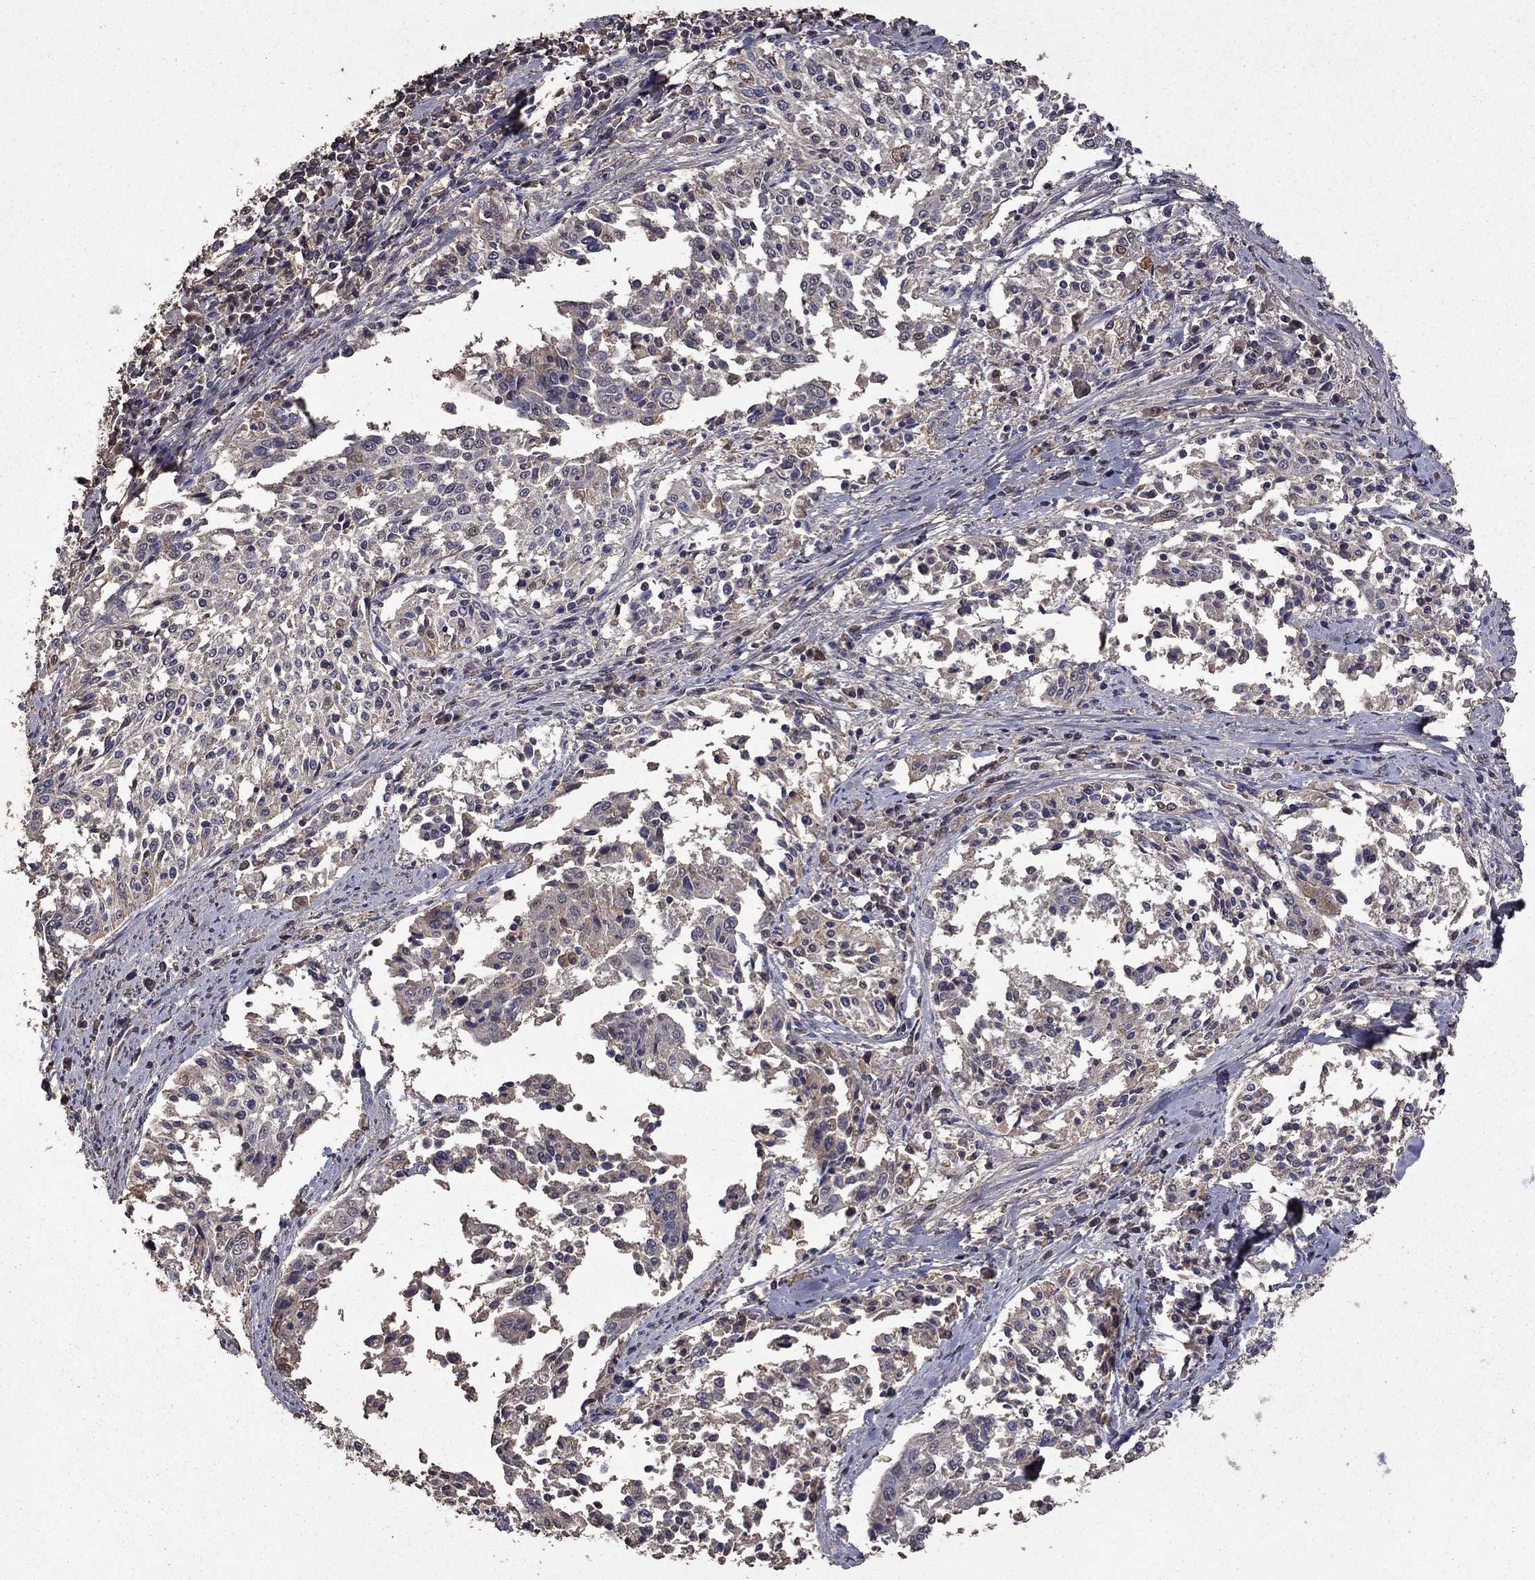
{"staining": {"intensity": "negative", "quantity": "none", "location": "none"}, "tissue": "cervical cancer", "cell_type": "Tumor cells", "image_type": "cancer", "snomed": [{"axis": "morphology", "description": "Squamous cell carcinoma, NOS"}, {"axis": "topography", "description": "Cervix"}], "caption": "Squamous cell carcinoma (cervical) was stained to show a protein in brown. There is no significant expression in tumor cells. Nuclei are stained in blue.", "gene": "SERPINA5", "patient": {"sex": "female", "age": 41}}